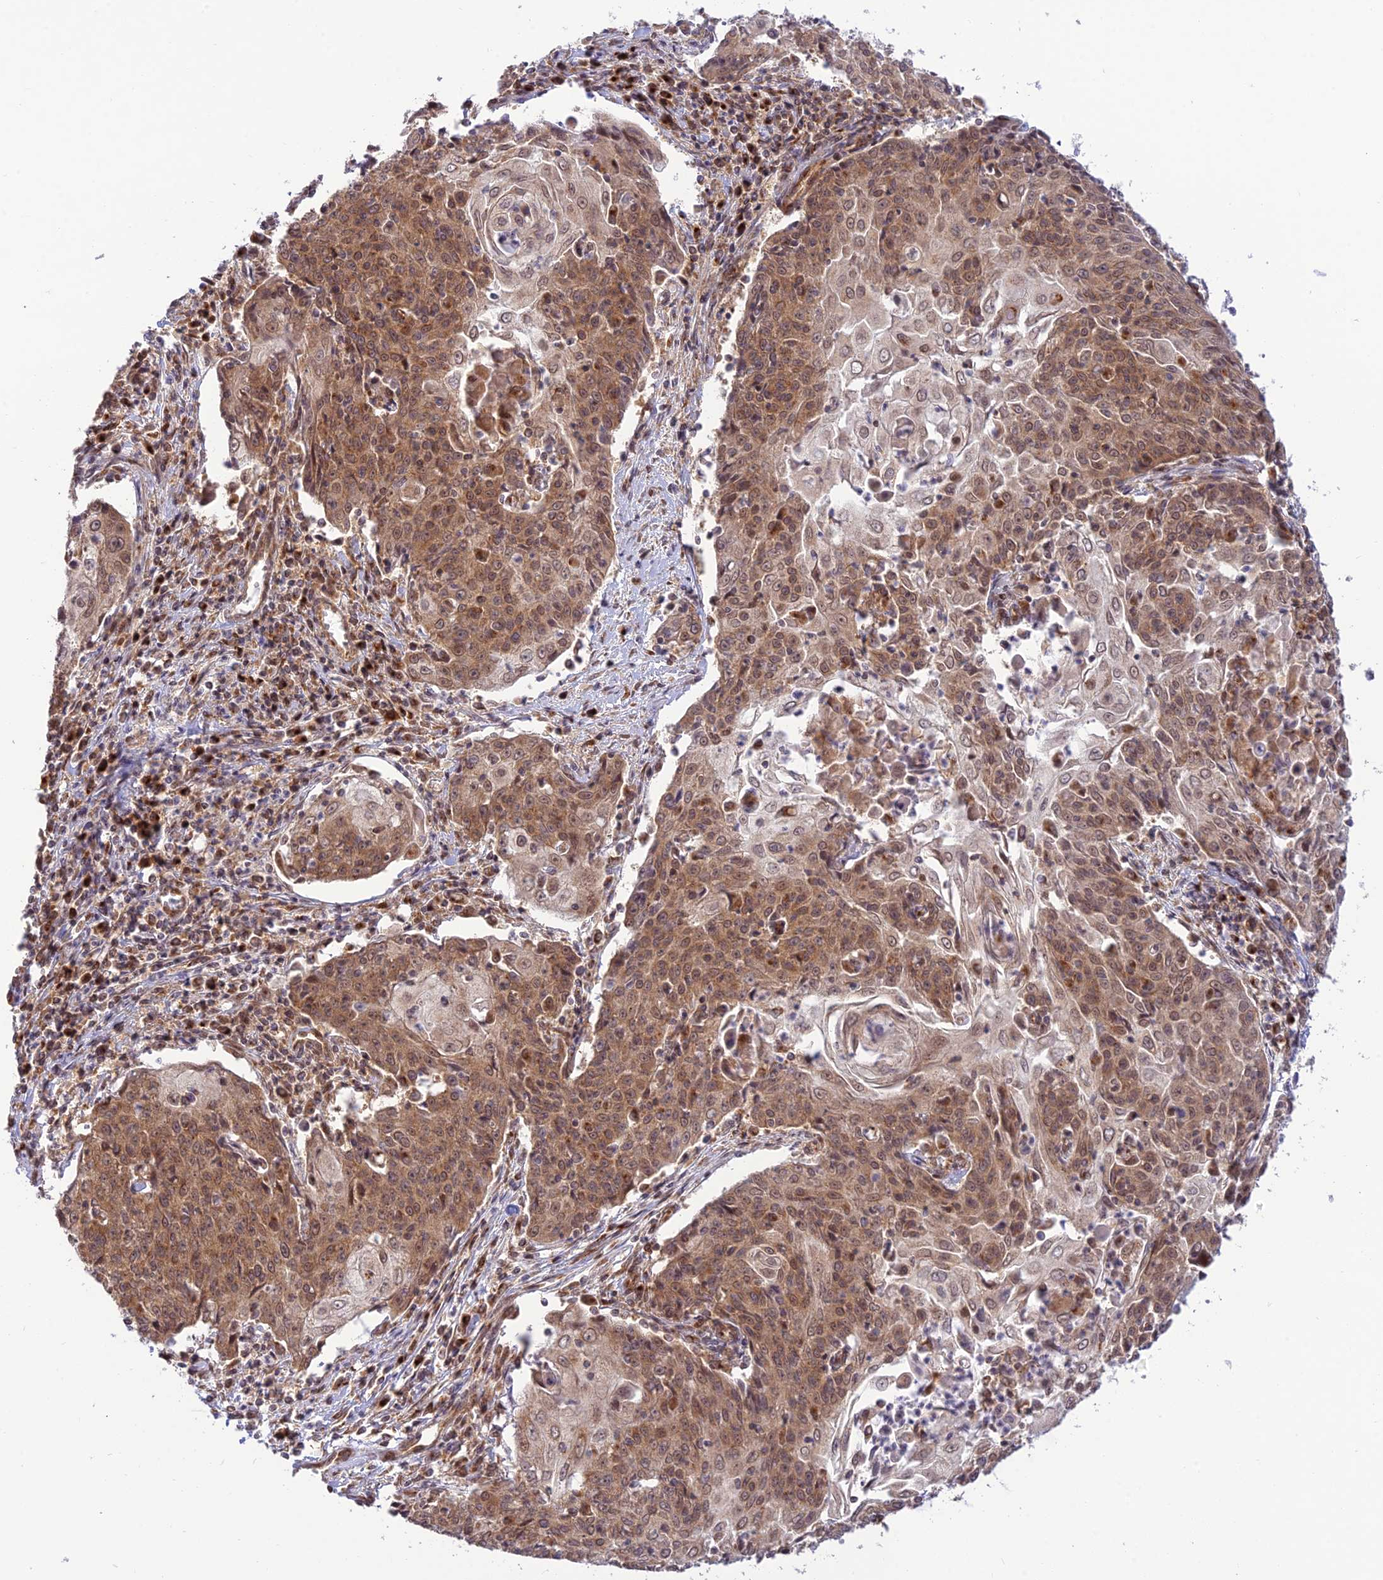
{"staining": {"intensity": "moderate", "quantity": ">75%", "location": "cytoplasmic/membranous"}, "tissue": "cervical cancer", "cell_type": "Tumor cells", "image_type": "cancer", "snomed": [{"axis": "morphology", "description": "Squamous cell carcinoma, NOS"}, {"axis": "topography", "description": "Cervix"}], "caption": "Immunohistochemistry image of neoplastic tissue: squamous cell carcinoma (cervical) stained using immunohistochemistry shows medium levels of moderate protein expression localized specifically in the cytoplasmic/membranous of tumor cells, appearing as a cytoplasmic/membranous brown color.", "gene": "GOLGA3", "patient": {"sex": "female", "age": 48}}